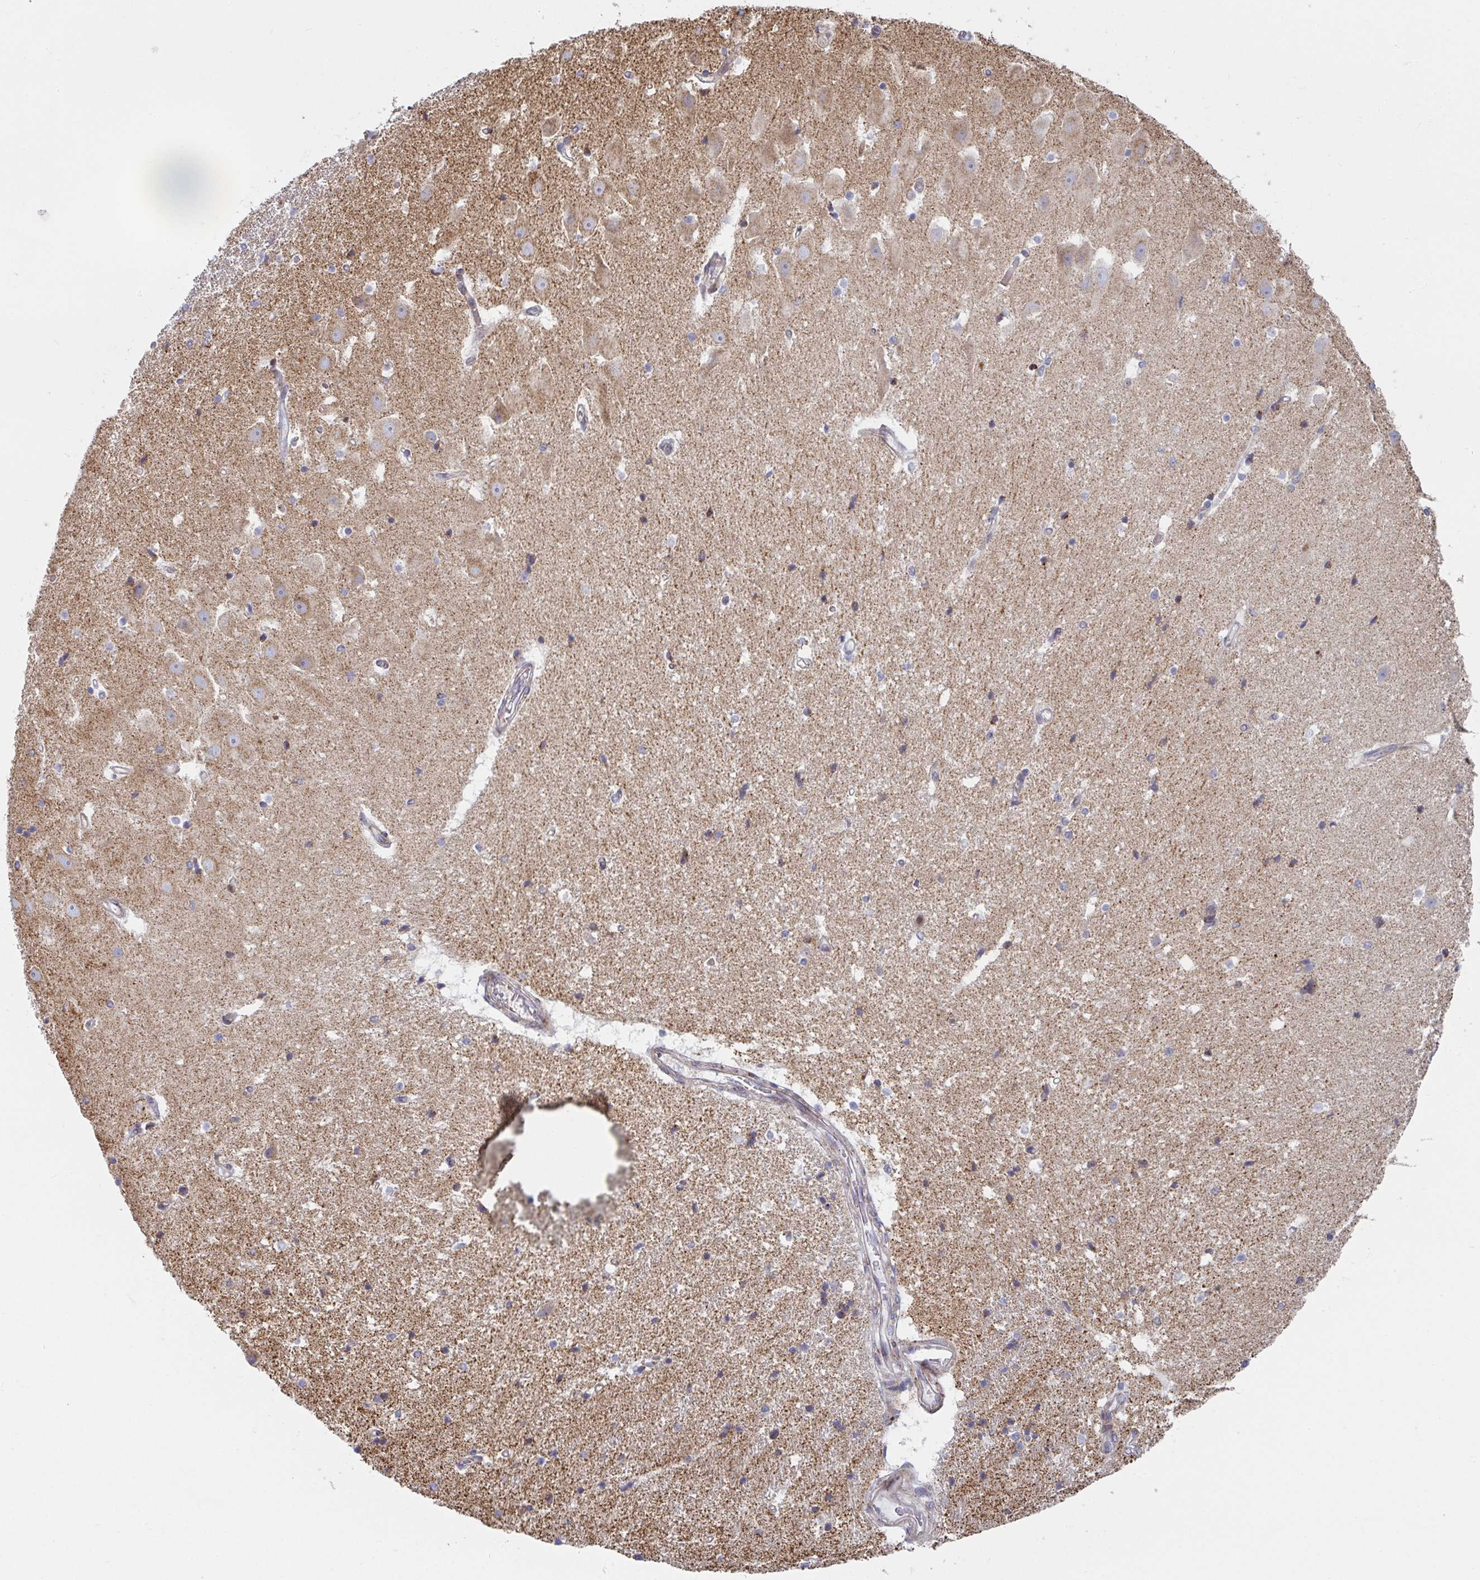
{"staining": {"intensity": "moderate", "quantity": "<25%", "location": "cytoplasmic/membranous"}, "tissue": "hippocampus", "cell_type": "Glial cells", "image_type": "normal", "snomed": [{"axis": "morphology", "description": "Normal tissue, NOS"}, {"axis": "topography", "description": "Hippocampus"}], "caption": "Protein staining of unremarkable hippocampus displays moderate cytoplasmic/membranous expression in about <25% of glial cells.", "gene": "PRKCH", "patient": {"sex": "male", "age": 63}}